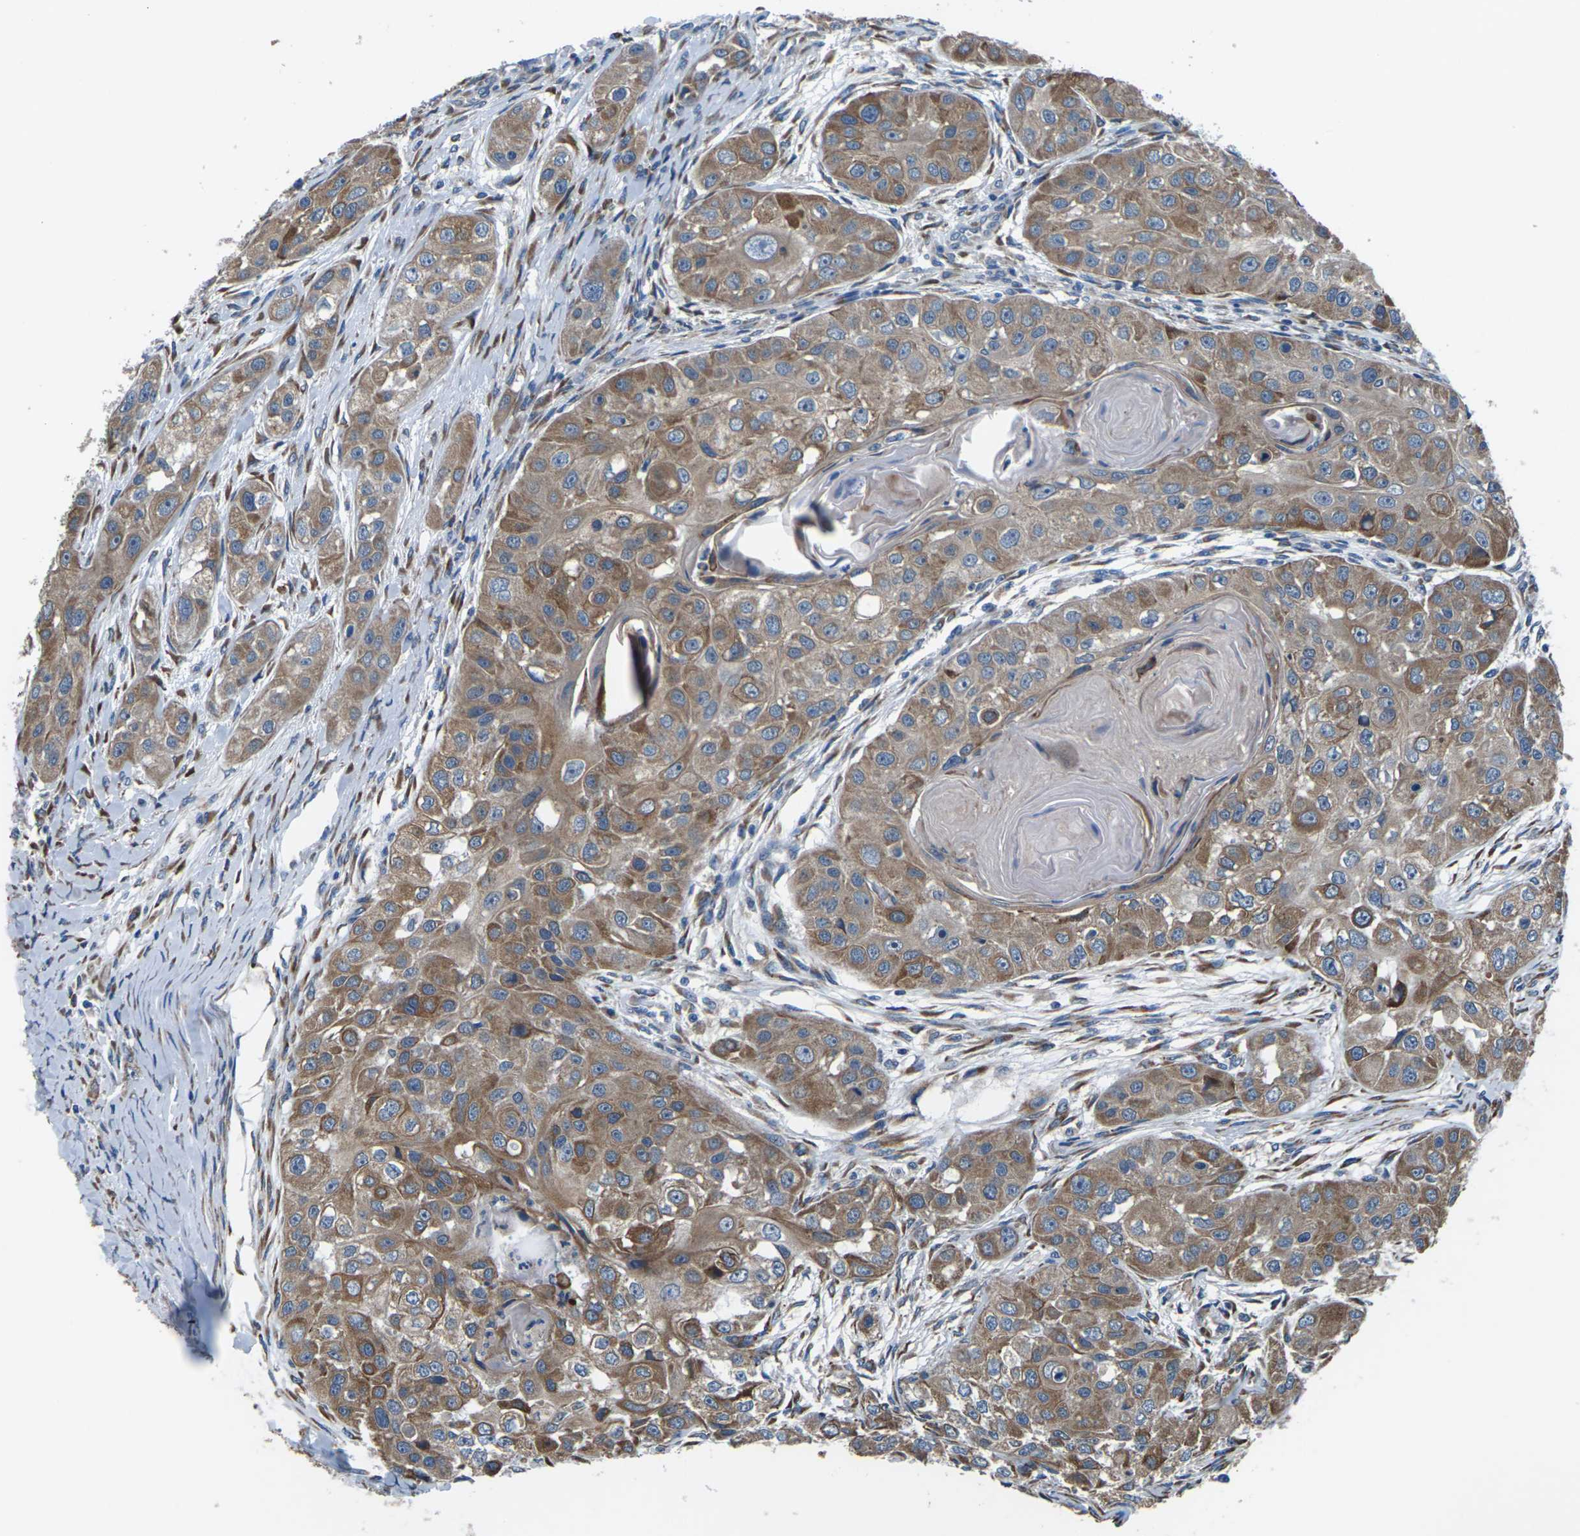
{"staining": {"intensity": "moderate", "quantity": ">75%", "location": "cytoplasmic/membranous"}, "tissue": "head and neck cancer", "cell_type": "Tumor cells", "image_type": "cancer", "snomed": [{"axis": "morphology", "description": "Normal tissue, NOS"}, {"axis": "morphology", "description": "Squamous cell carcinoma, NOS"}, {"axis": "topography", "description": "Skeletal muscle"}, {"axis": "topography", "description": "Head-Neck"}], "caption": "A brown stain highlights moderate cytoplasmic/membranous positivity of a protein in human head and neck cancer (squamous cell carcinoma) tumor cells. (DAB (3,3'-diaminobenzidine) IHC with brightfield microscopy, high magnification).", "gene": "GABRP", "patient": {"sex": "male", "age": 51}}